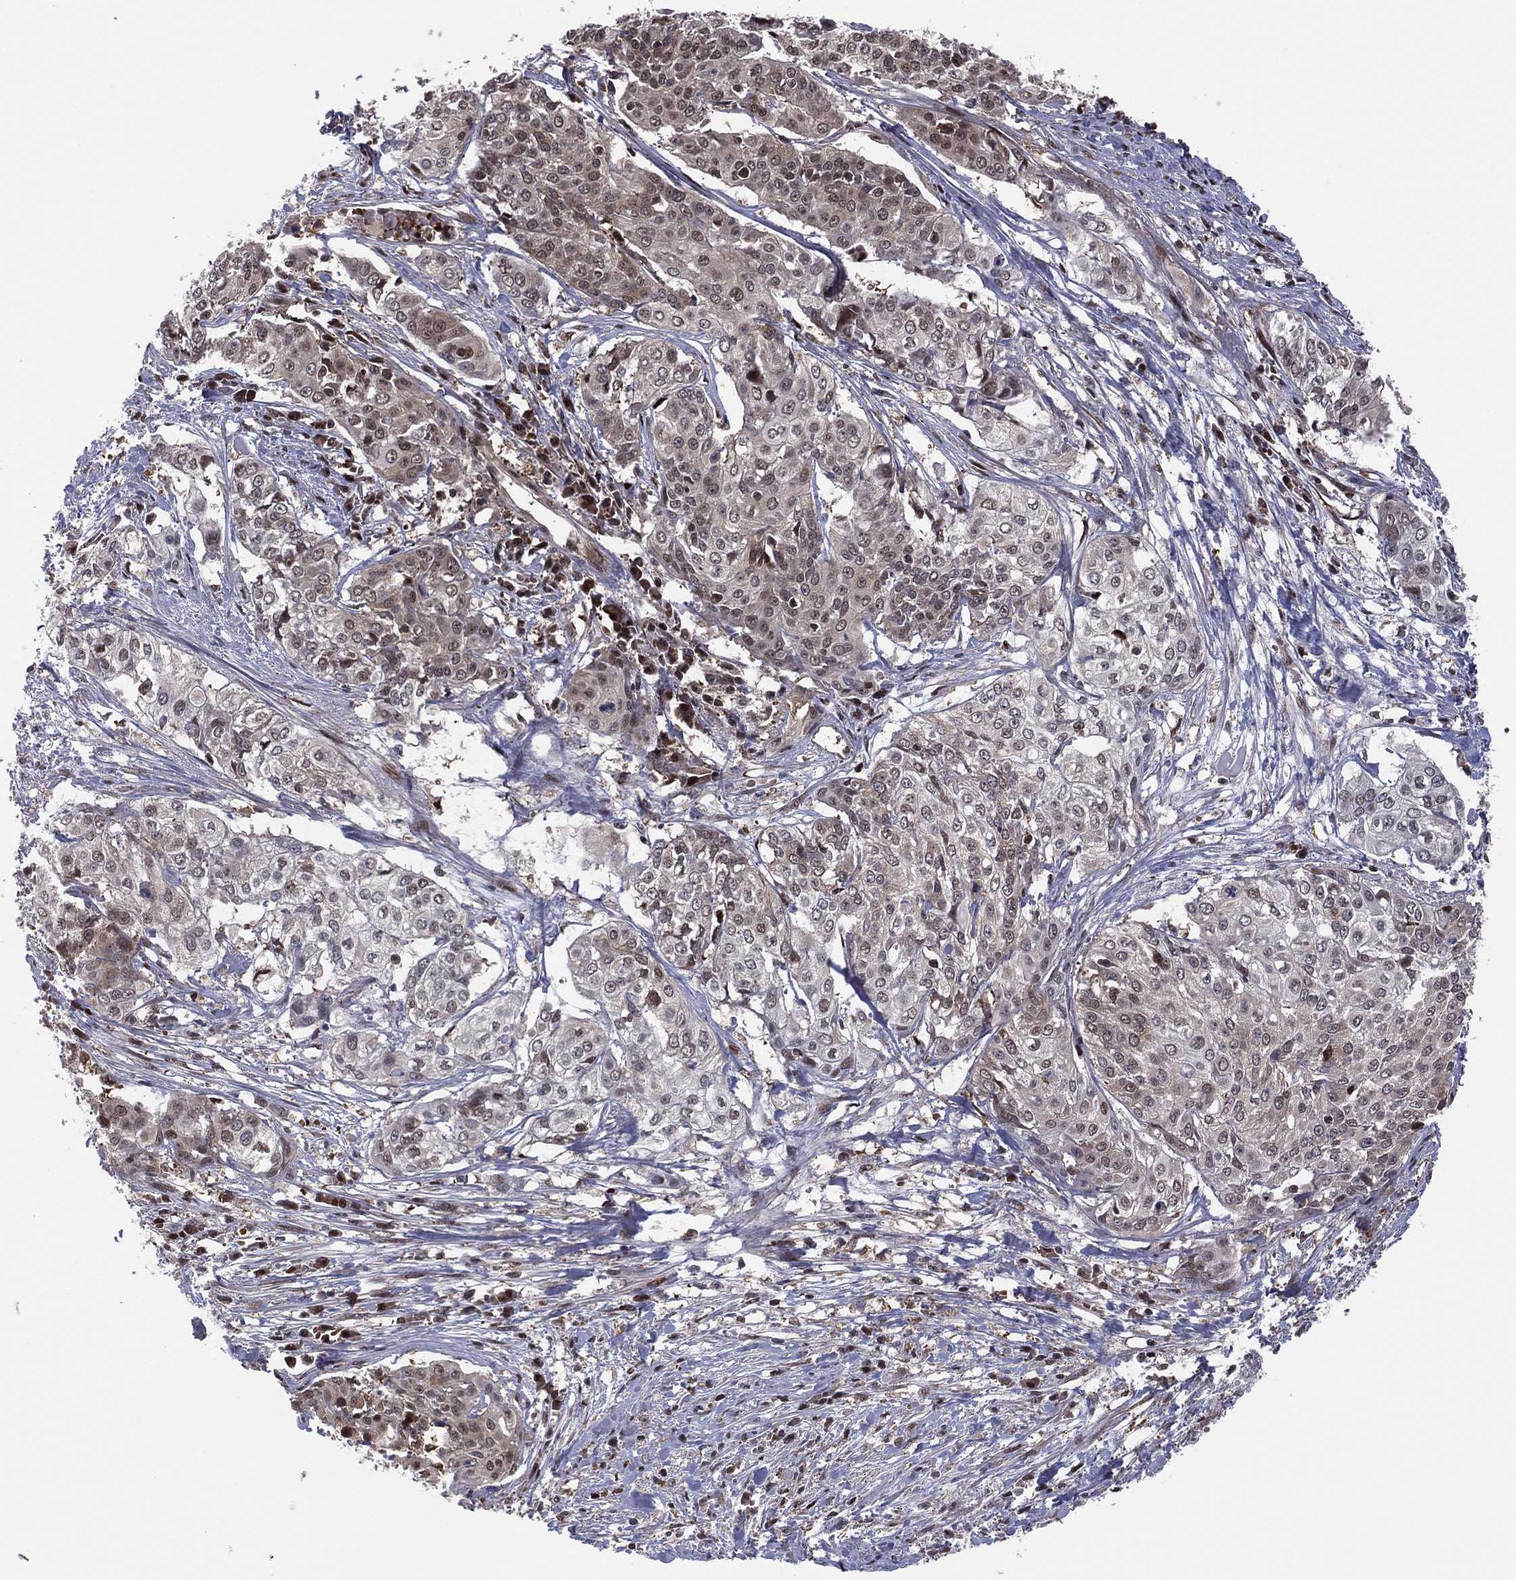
{"staining": {"intensity": "moderate", "quantity": "<25%", "location": "cytoplasmic/membranous,nuclear"}, "tissue": "cervical cancer", "cell_type": "Tumor cells", "image_type": "cancer", "snomed": [{"axis": "morphology", "description": "Squamous cell carcinoma, NOS"}, {"axis": "topography", "description": "Cervix"}], "caption": "Immunohistochemical staining of squamous cell carcinoma (cervical) shows low levels of moderate cytoplasmic/membranous and nuclear protein expression in approximately <25% of tumor cells.", "gene": "ICOSLG", "patient": {"sex": "female", "age": 39}}